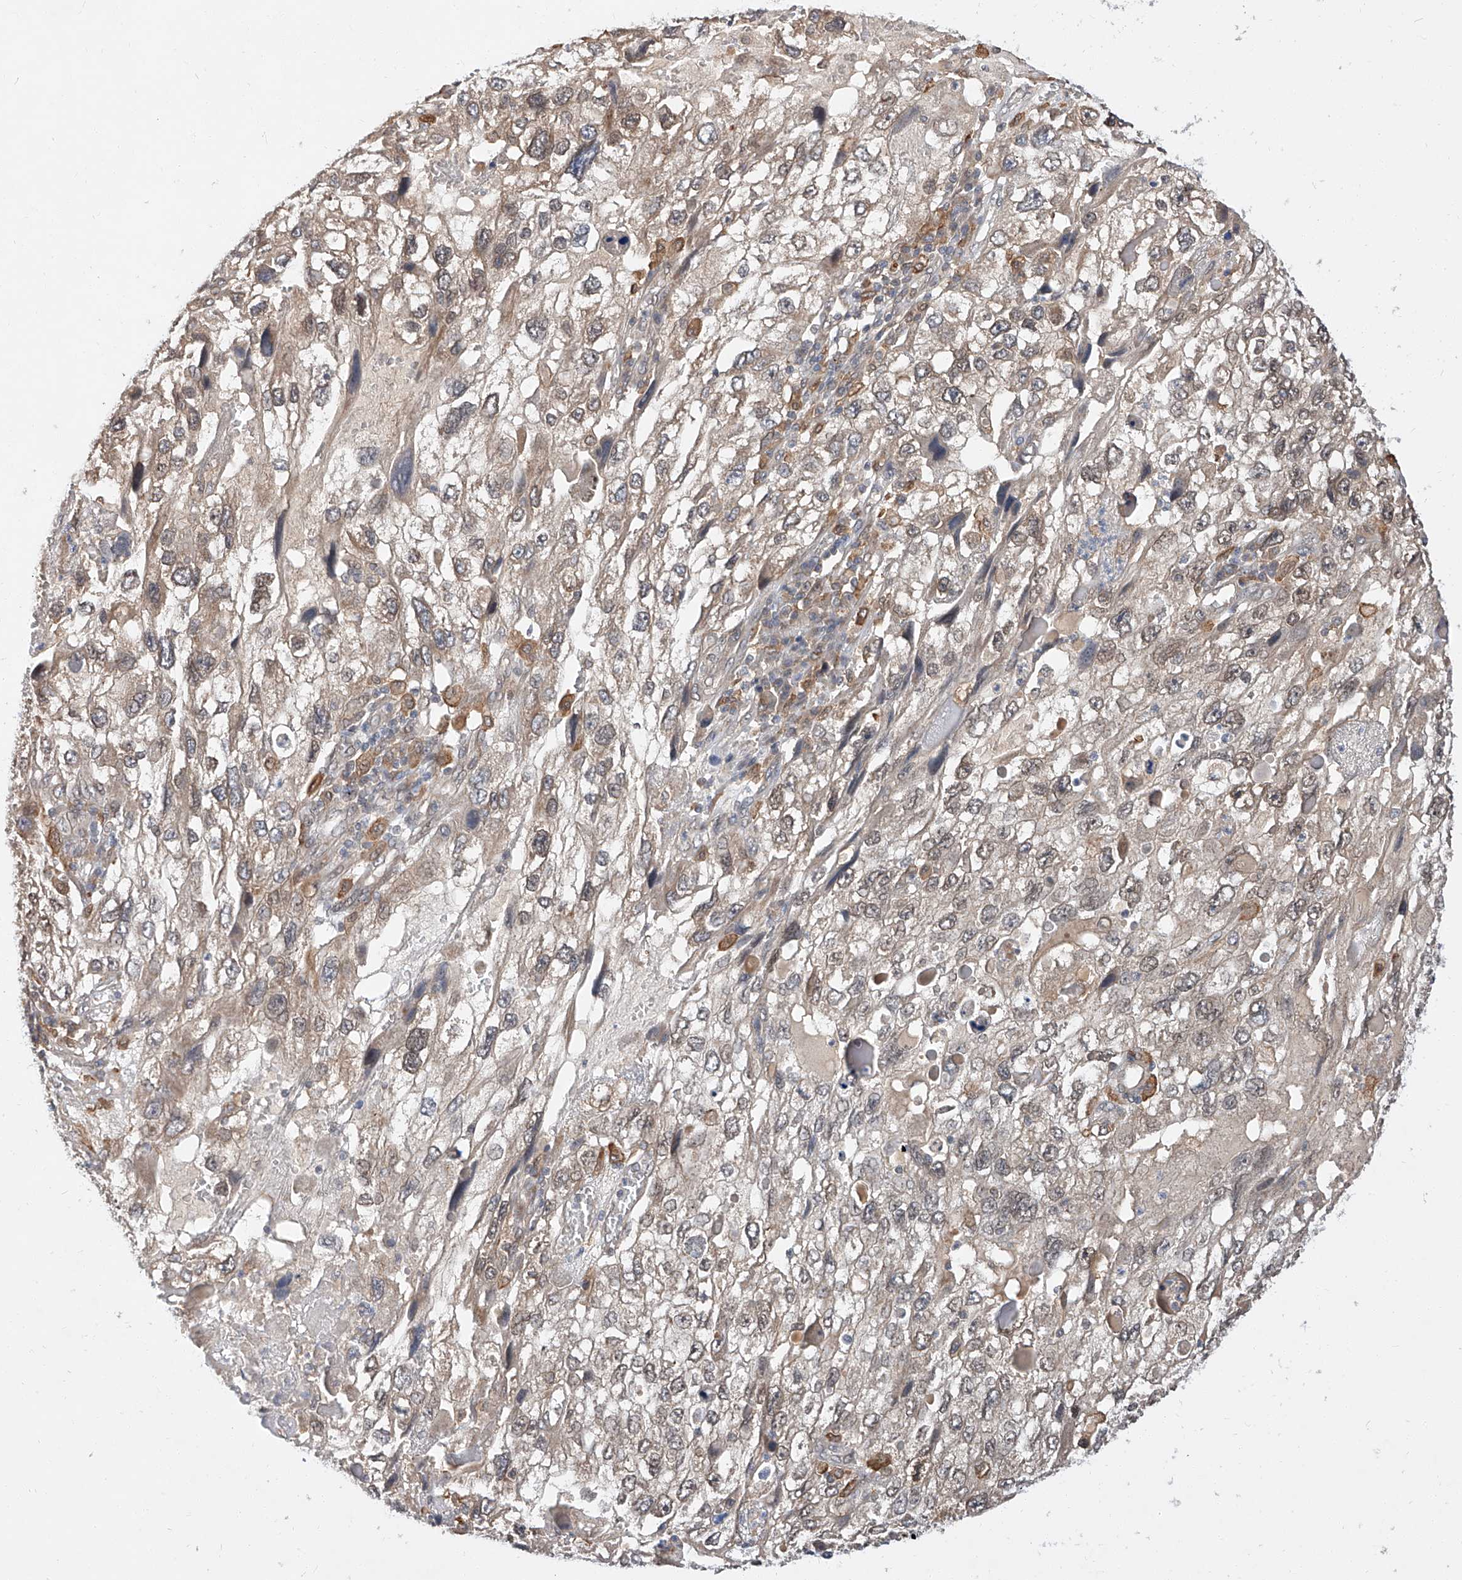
{"staining": {"intensity": "moderate", "quantity": "<25%", "location": "cytoplasmic/membranous"}, "tissue": "endometrial cancer", "cell_type": "Tumor cells", "image_type": "cancer", "snomed": [{"axis": "morphology", "description": "Adenocarcinoma, NOS"}, {"axis": "topography", "description": "Endometrium"}], "caption": "Endometrial adenocarcinoma tissue demonstrates moderate cytoplasmic/membranous expression in approximately <25% of tumor cells The staining is performed using DAB brown chromogen to label protein expression. The nuclei are counter-stained blue using hematoxylin.", "gene": "DIRAS3", "patient": {"sex": "female", "age": 49}}